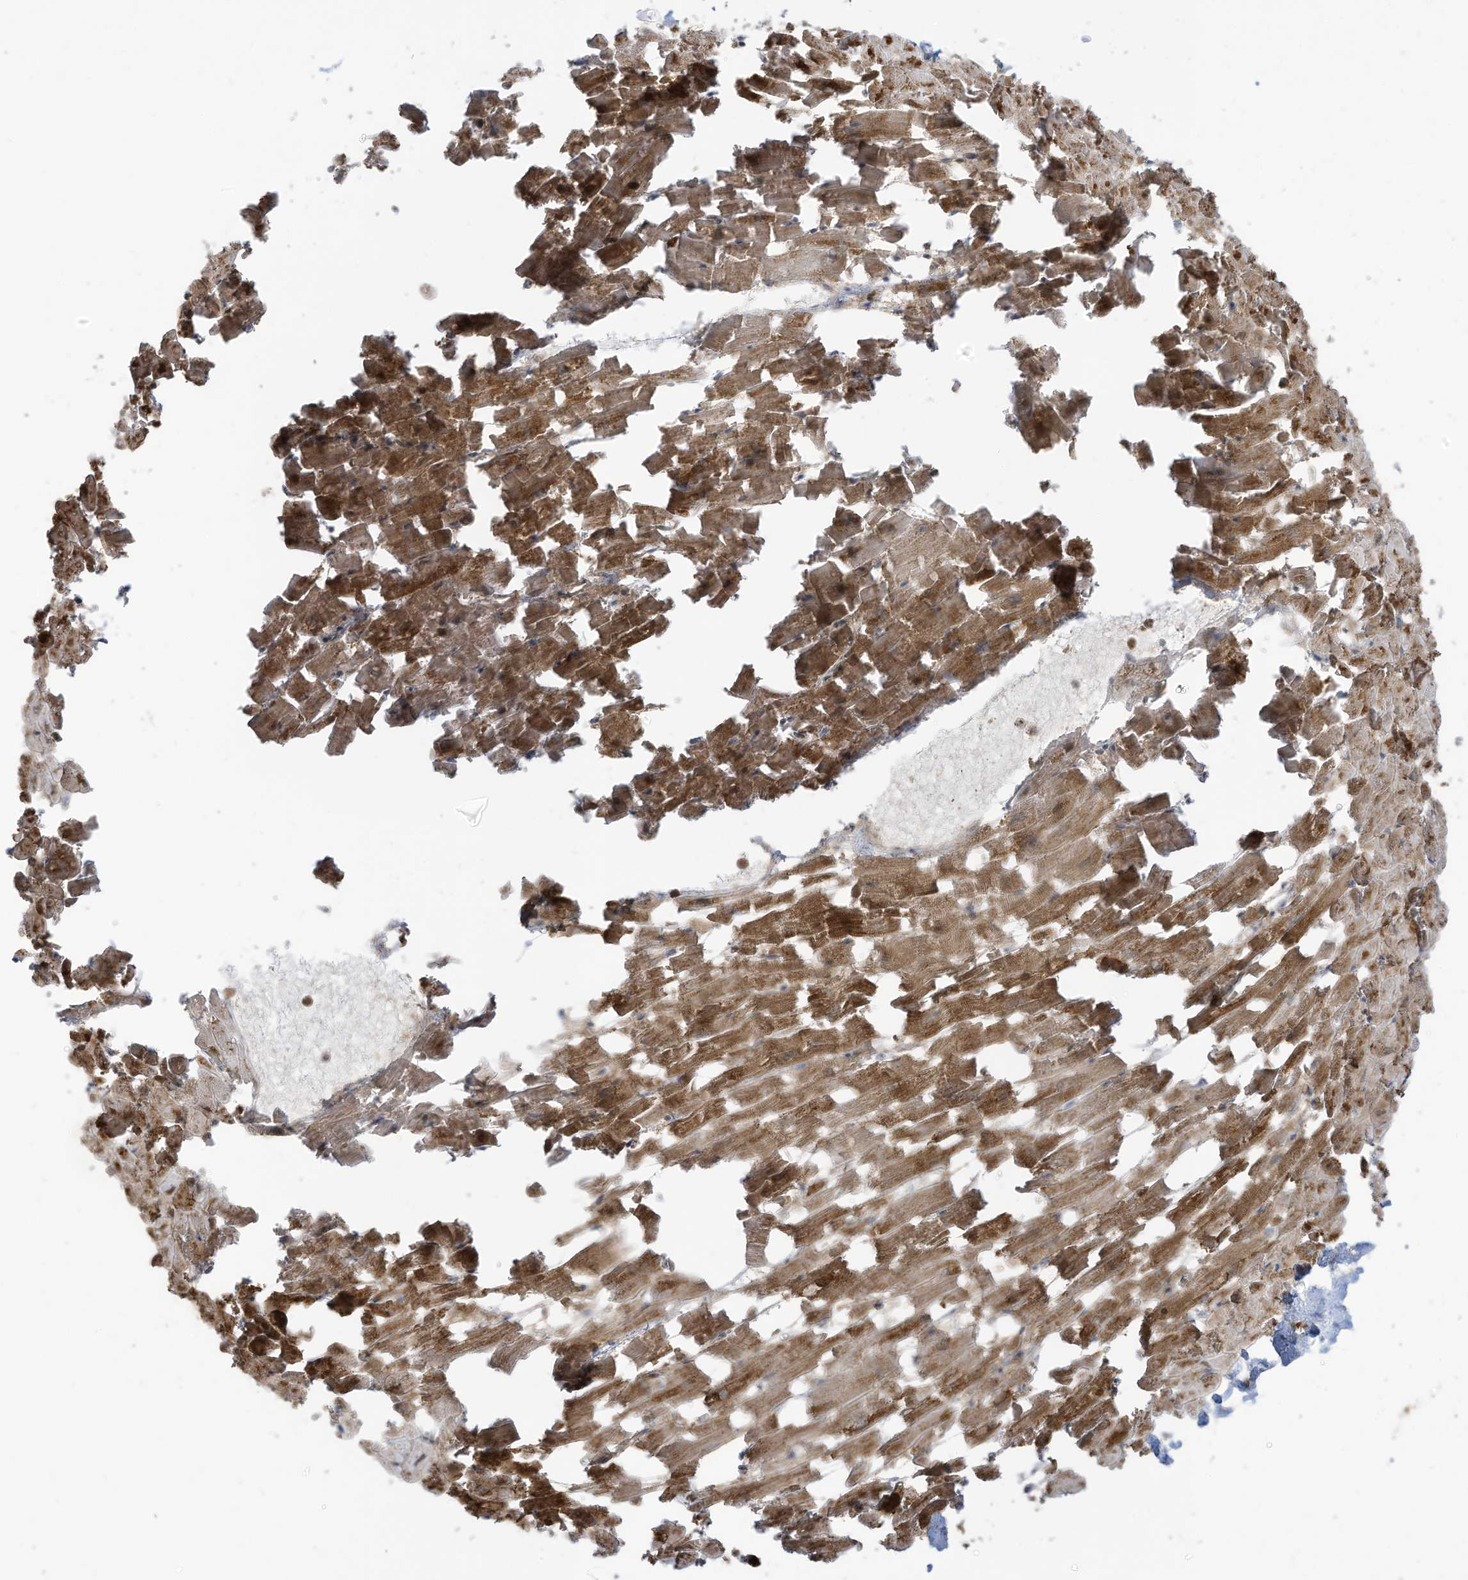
{"staining": {"intensity": "strong", "quantity": ">75%", "location": "cytoplasmic/membranous"}, "tissue": "heart muscle", "cell_type": "Cardiomyocytes", "image_type": "normal", "snomed": [{"axis": "morphology", "description": "Normal tissue, NOS"}, {"axis": "topography", "description": "Heart"}], "caption": "Protein expression analysis of benign heart muscle displays strong cytoplasmic/membranous positivity in about >75% of cardiomyocytes.", "gene": "CGAS", "patient": {"sex": "female", "age": 64}}